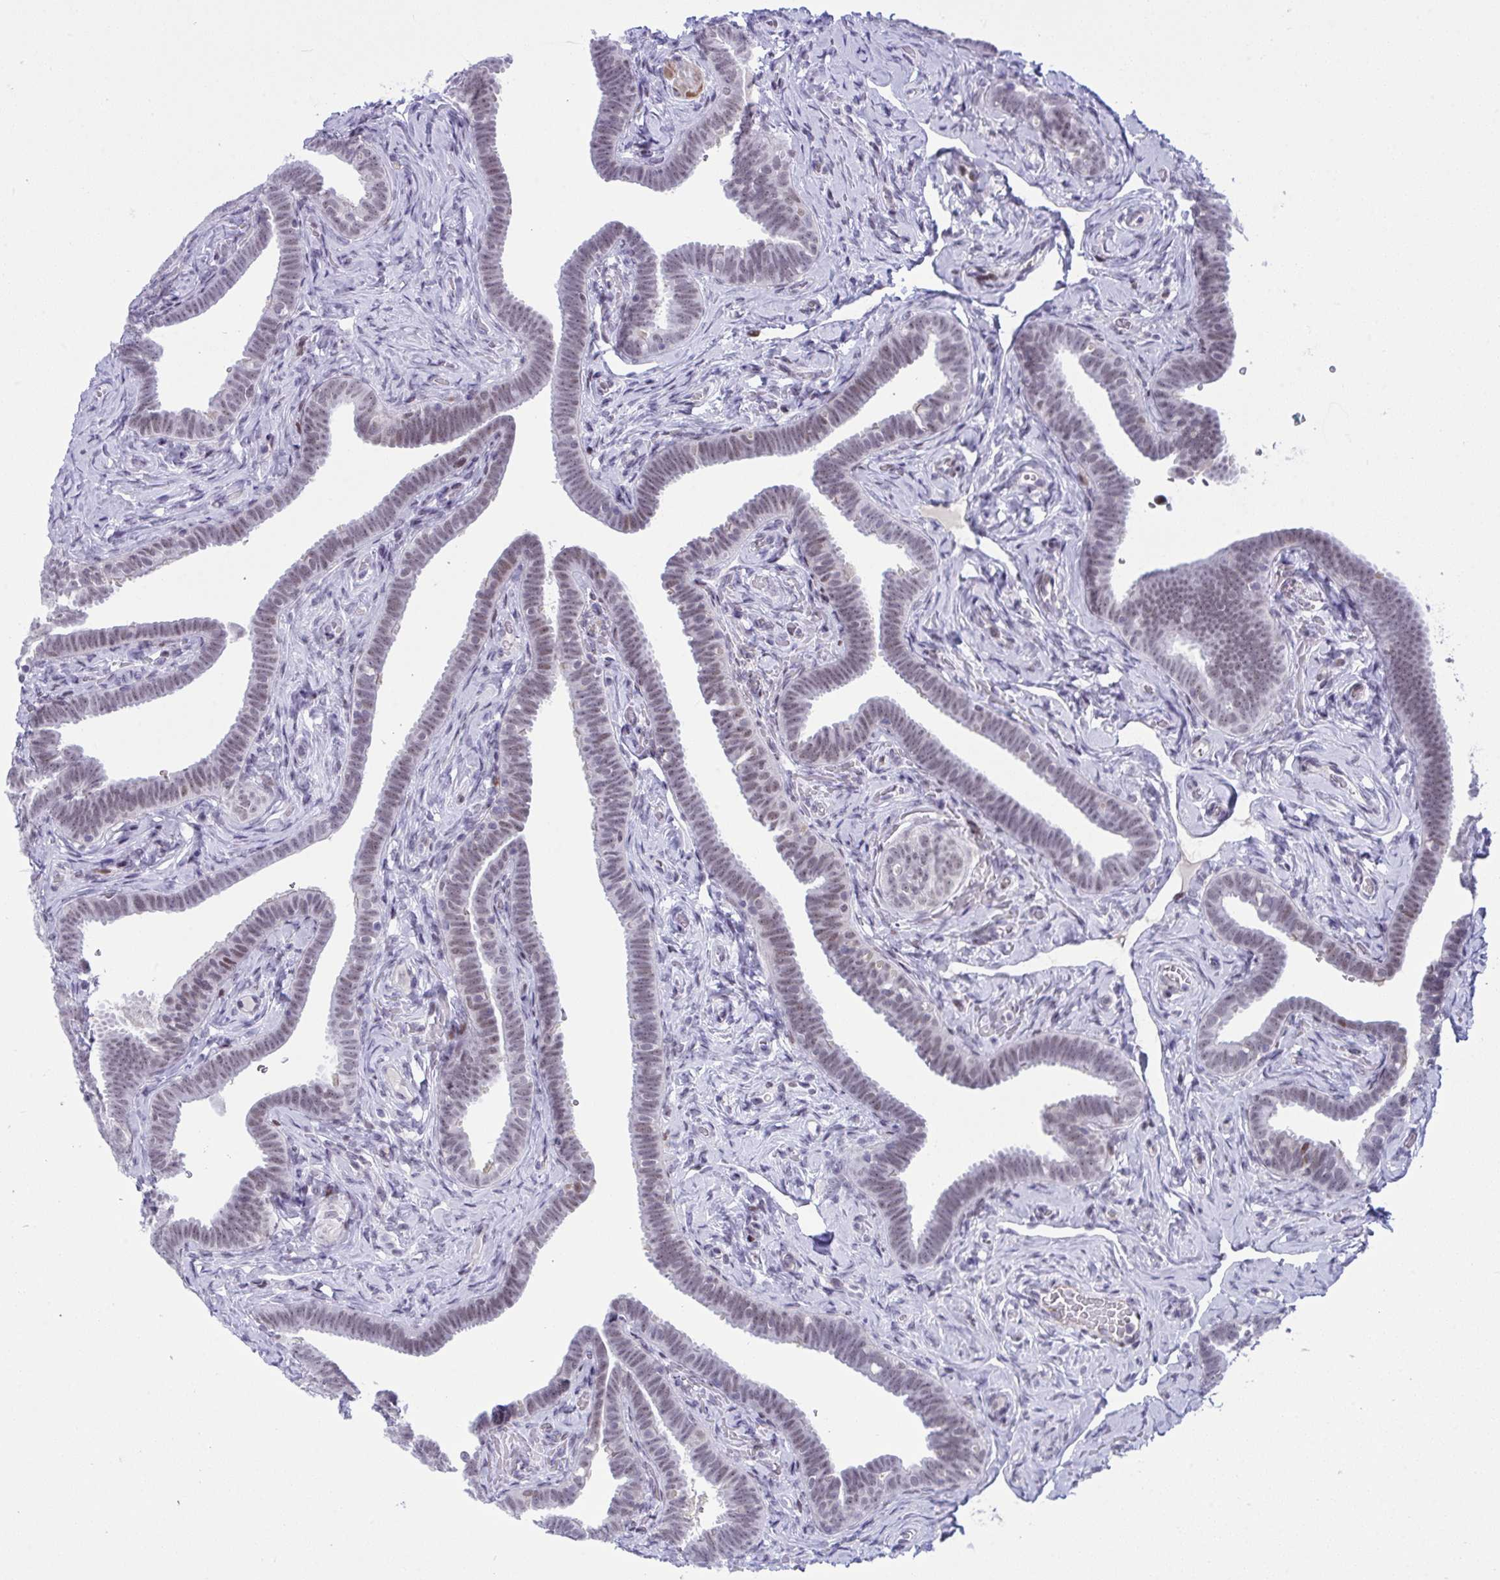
{"staining": {"intensity": "moderate", "quantity": "25%-75%", "location": "nuclear"}, "tissue": "fallopian tube", "cell_type": "Glandular cells", "image_type": "normal", "snomed": [{"axis": "morphology", "description": "Normal tissue, NOS"}, {"axis": "topography", "description": "Fallopian tube"}], "caption": "Immunohistochemistry (DAB) staining of normal fallopian tube displays moderate nuclear protein positivity in about 25%-75% of glandular cells.", "gene": "ZFHX3", "patient": {"sex": "female", "age": 69}}